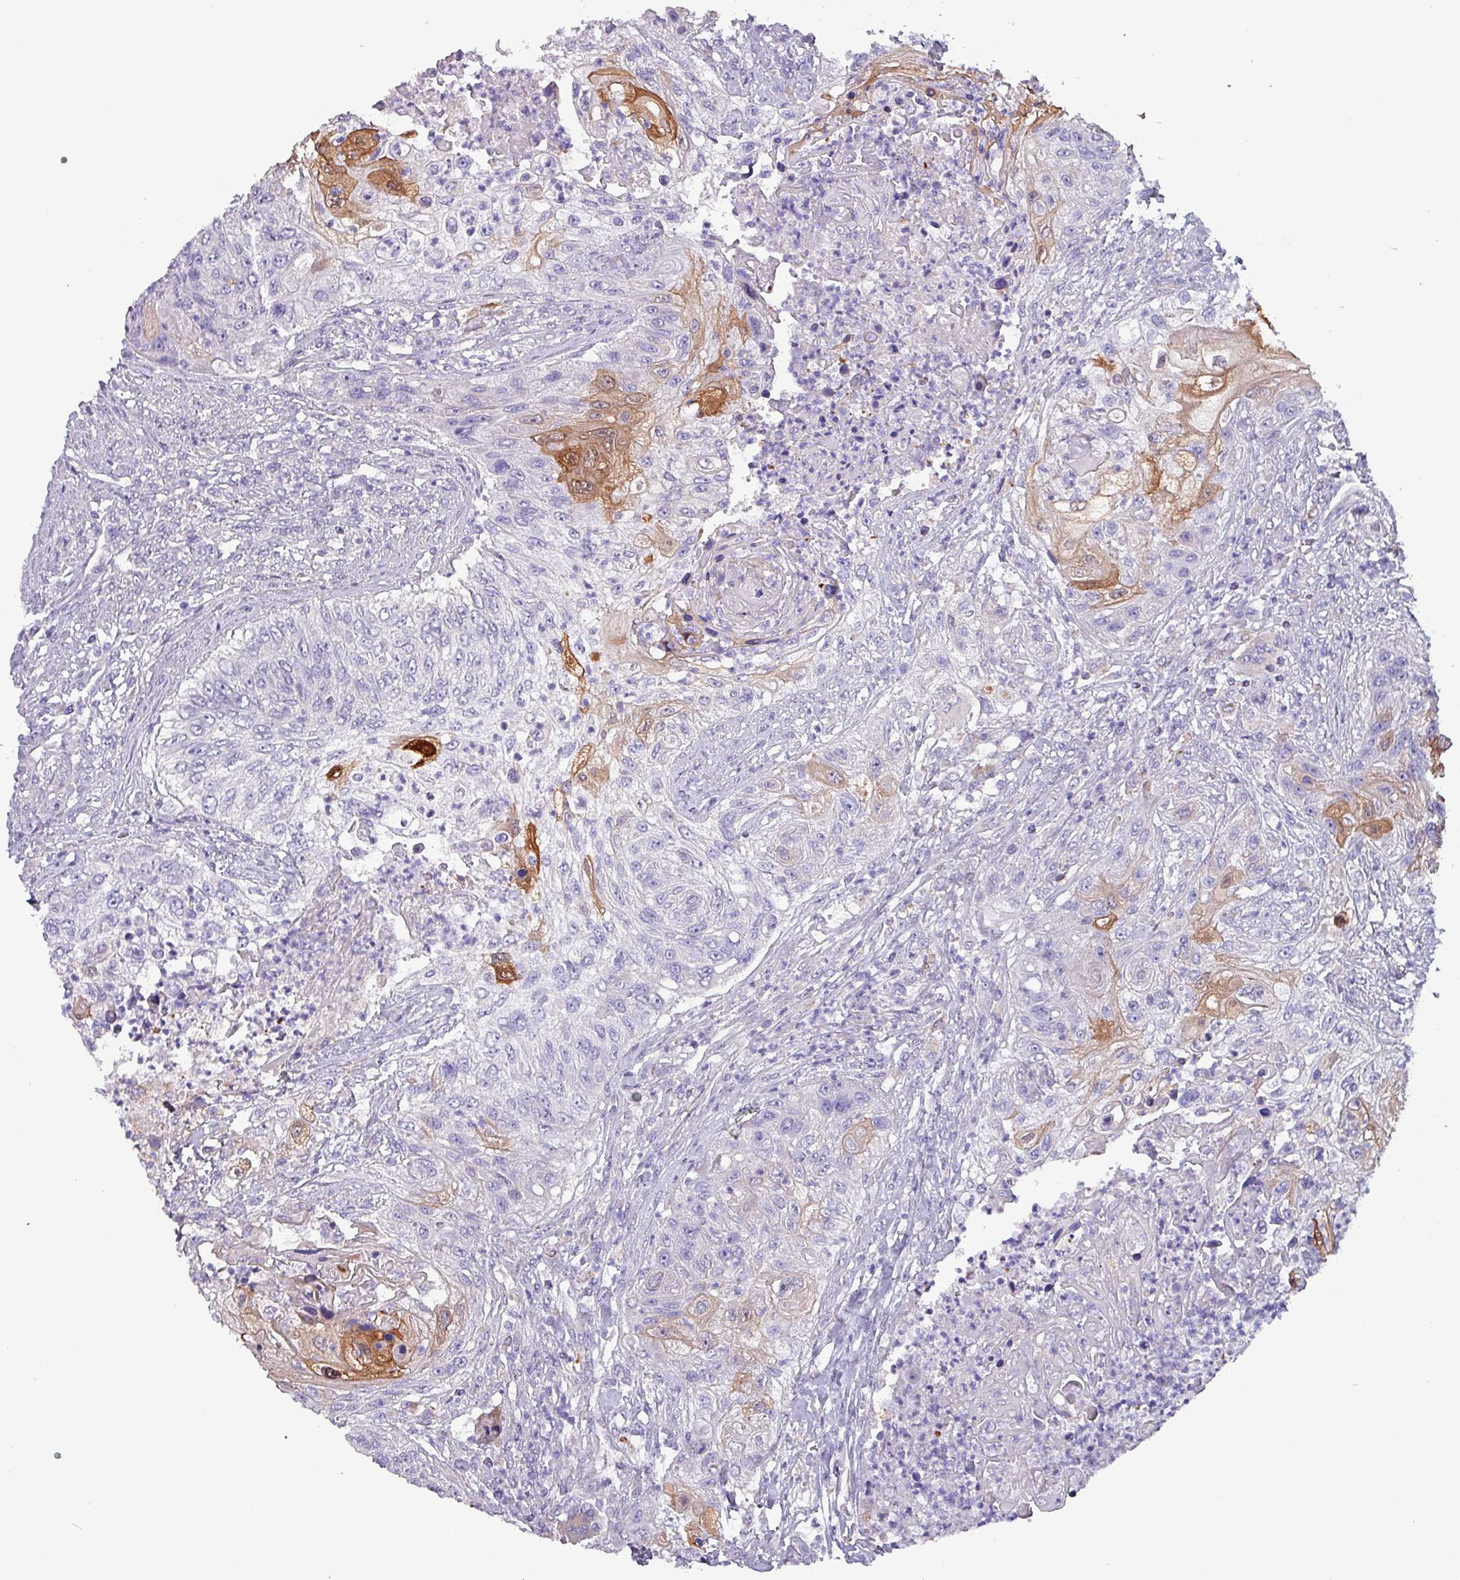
{"staining": {"intensity": "moderate", "quantity": "<25%", "location": "cytoplasmic/membranous"}, "tissue": "urothelial cancer", "cell_type": "Tumor cells", "image_type": "cancer", "snomed": [{"axis": "morphology", "description": "Urothelial carcinoma, High grade"}, {"axis": "topography", "description": "Urinary bladder"}], "caption": "Immunohistochemical staining of human urothelial carcinoma (high-grade) reveals moderate cytoplasmic/membranous protein expression in about <25% of tumor cells. (Brightfield microscopy of DAB IHC at high magnification).", "gene": "HSD3B7", "patient": {"sex": "female", "age": 60}}